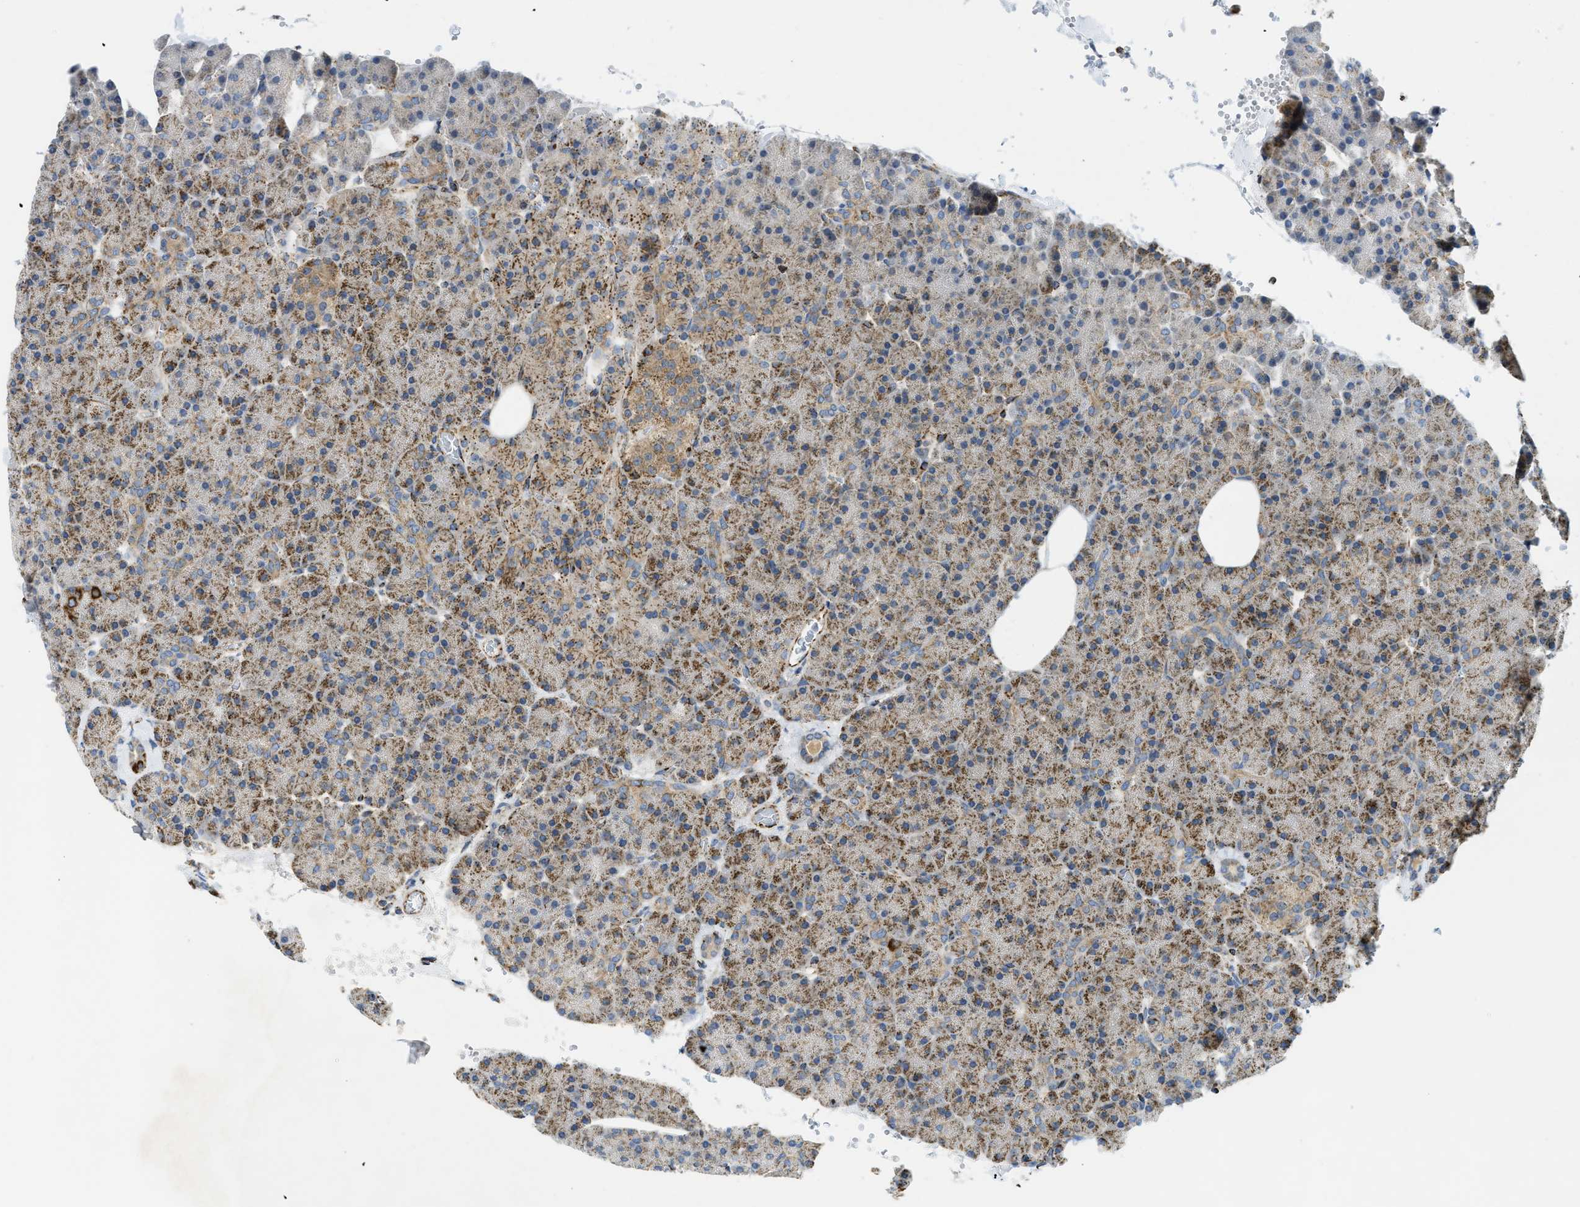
{"staining": {"intensity": "strong", "quantity": ">75%", "location": "cytoplasmic/membranous"}, "tissue": "pancreas", "cell_type": "Exocrine glandular cells", "image_type": "normal", "snomed": [{"axis": "morphology", "description": "Normal tissue, NOS"}, {"axis": "topography", "description": "Pancreas"}], "caption": "A brown stain highlights strong cytoplasmic/membranous expression of a protein in exocrine glandular cells of normal human pancreas.", "gene": "SQOR", "patient": {"sex": "female", "age": 35}}